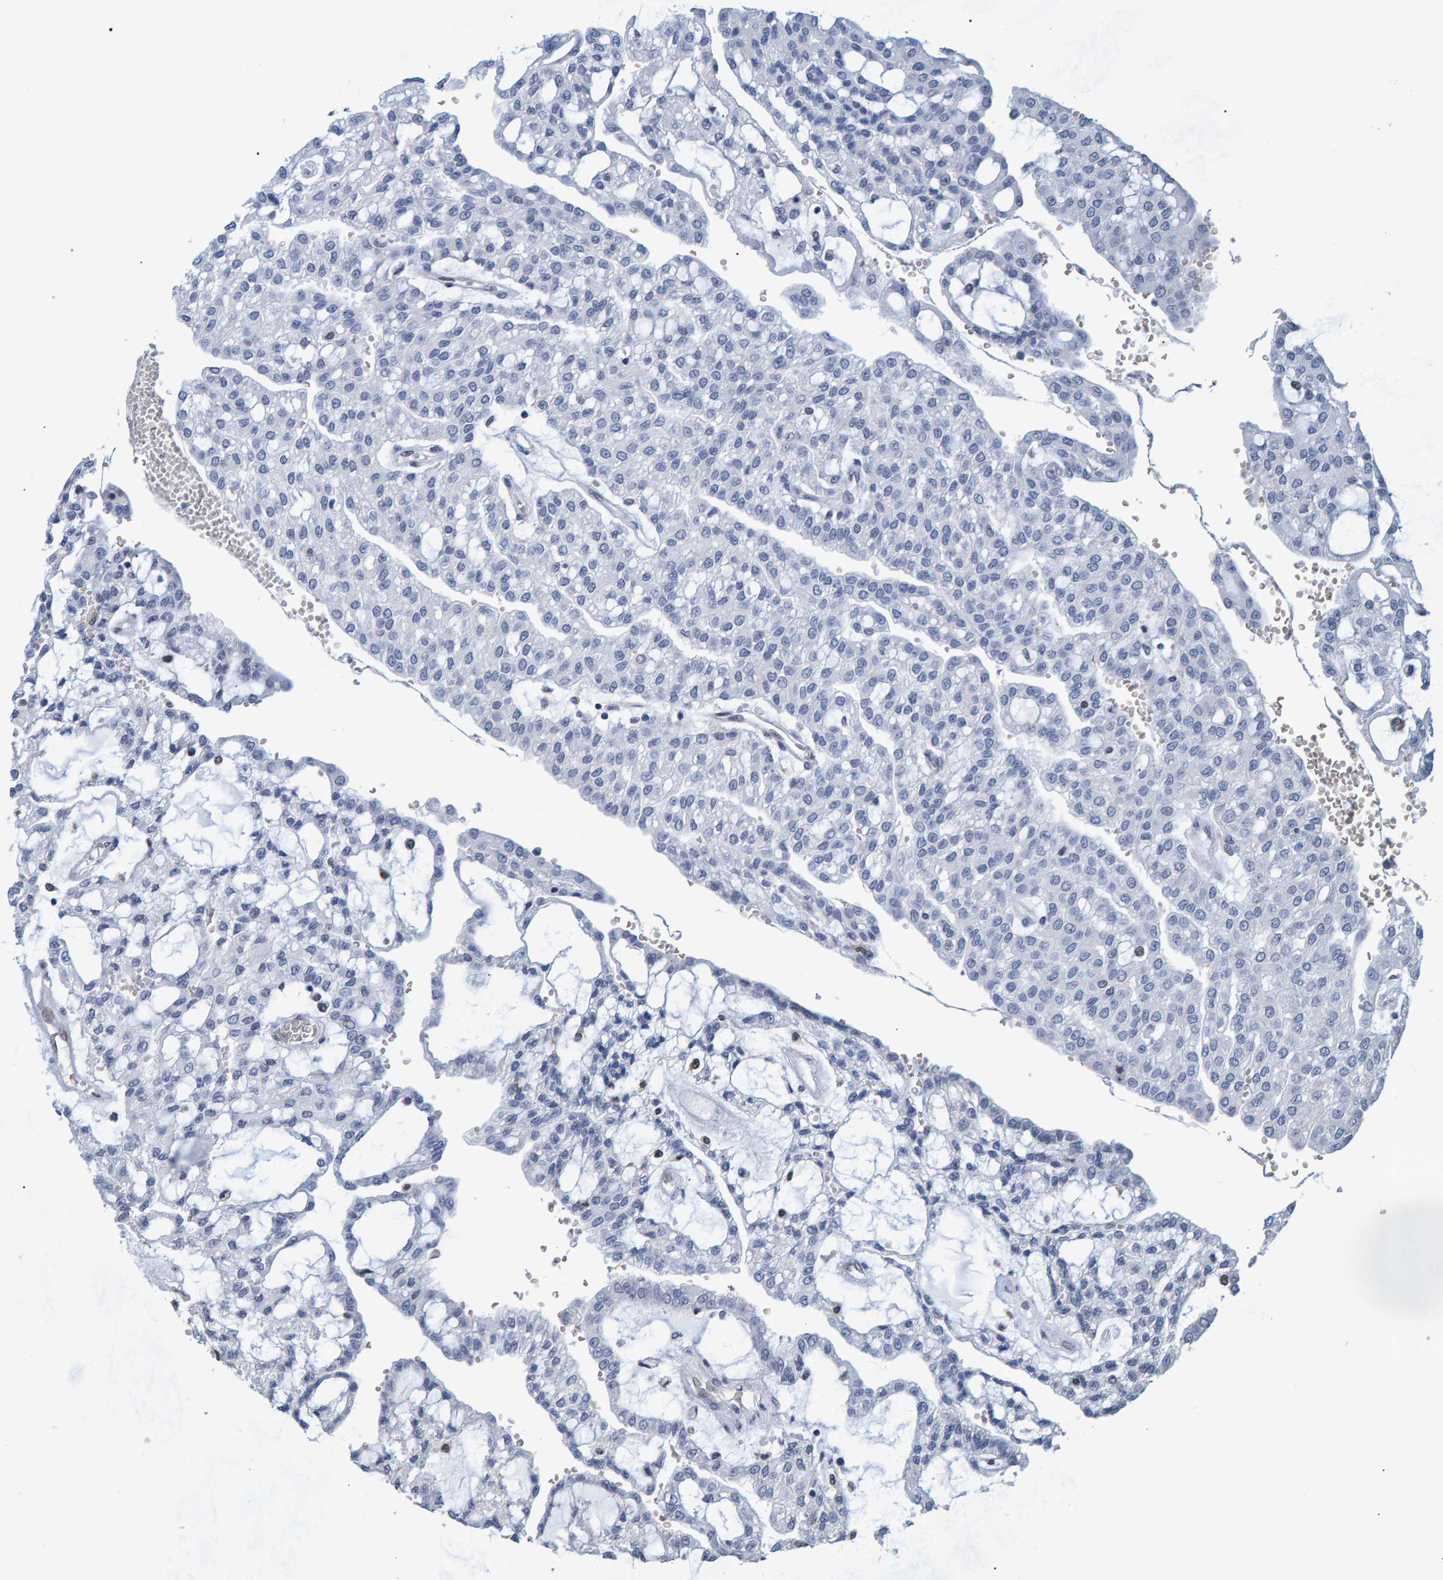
{"staining": {"intensity": "negative", "quantity": "none", "location": "none"}, "tissue": "renal cancer", "cell_type": "Tumor cells", "image_type": "cancer", "snomed": [{"axis": "morphology", "description": "Adenocarcinoma, NOS"}, {"axis": "topography", "description": "Kidney"}], "caption": "Immunohistochemistry (IHC) image of neoplastic tissue: adenocarcinoma (renal) stained with DAB displays no significant protein positivity in tumor cells. The staining is performed using DAB (3,3'-diaminobenzidine) brown chromogen with nuclei counter-stained in using hematoxylin.", "gene": "QKI", "patient": {"sex": "male", "age": 63}}